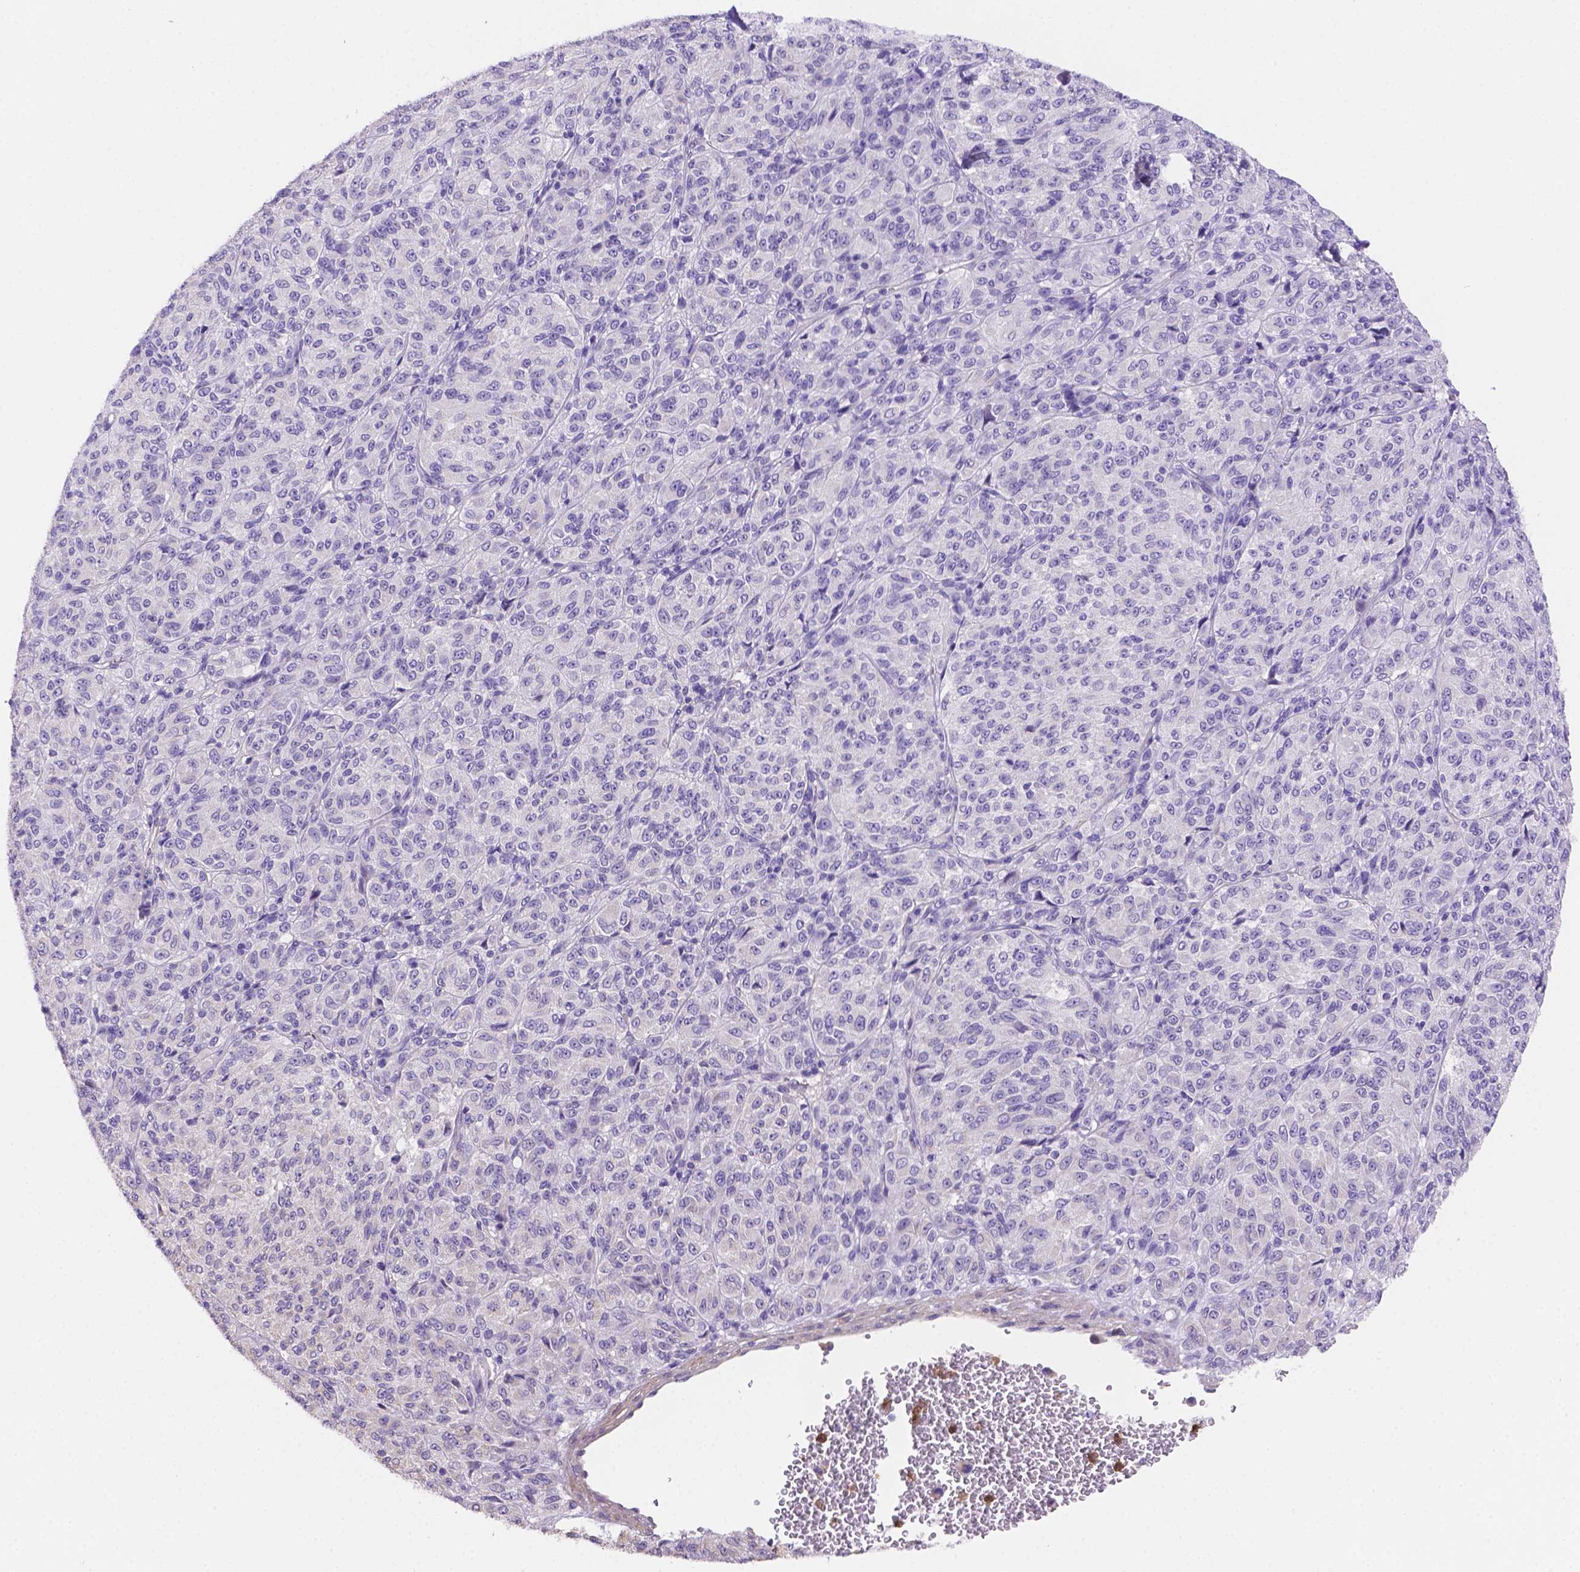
{"staining": {"intensity": "negative", "quantity": "none", "location": "none"}, "tissue": "melanoma", "cell_type": "Tumor cells", "image_type": "cancer", "snomed": [{"axis": "morphology", "description": "Malignant melanoma, Metastatic site"}, {"axis": "topography", "description": "Brain"}], "caption": "Malignant melanoma (metastatic site) stained for a protein using immunohistochemistry reveals no staining tumor cells.", "gene": "NXPE2", "patient": {"sex": "female", "age": 56}}